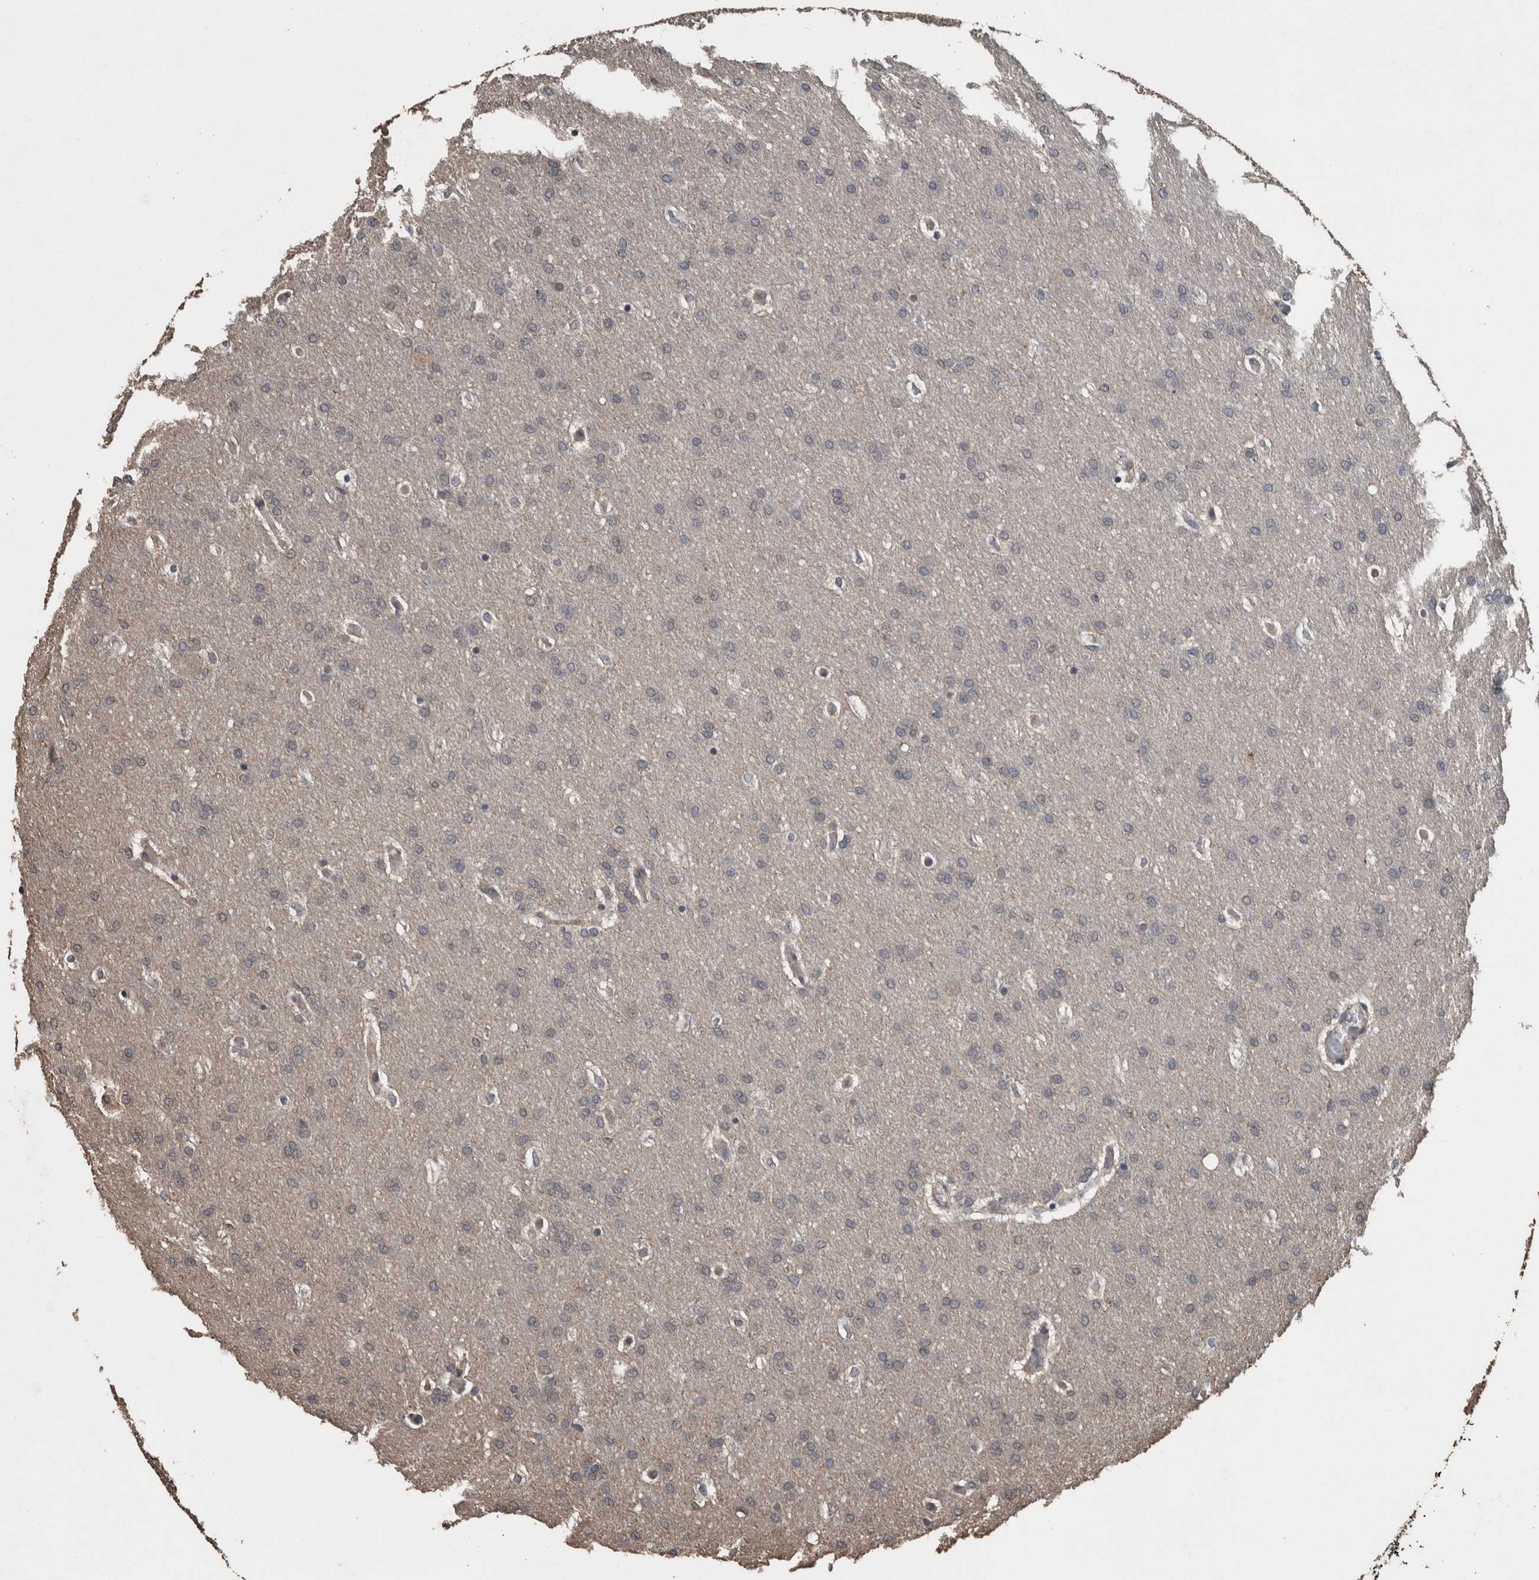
{"staining": {"intensity": "negative", "quantity": "none", "location": "none"}, "tissue": "glioma", "cell_type": "Tumor cells", "image_type": "cancer", "snomed": [{"axis": "morphology", "description": "Glioma, malignant, Low grade"}, {"axis": "topography", "description": "Brain"}], "caption": "DAB immunohistochemical staining of glioma reveals no significant staining in tumor cells.", "gene": "FGFRL1", "patient": {"sex": "female", "age": 37}}